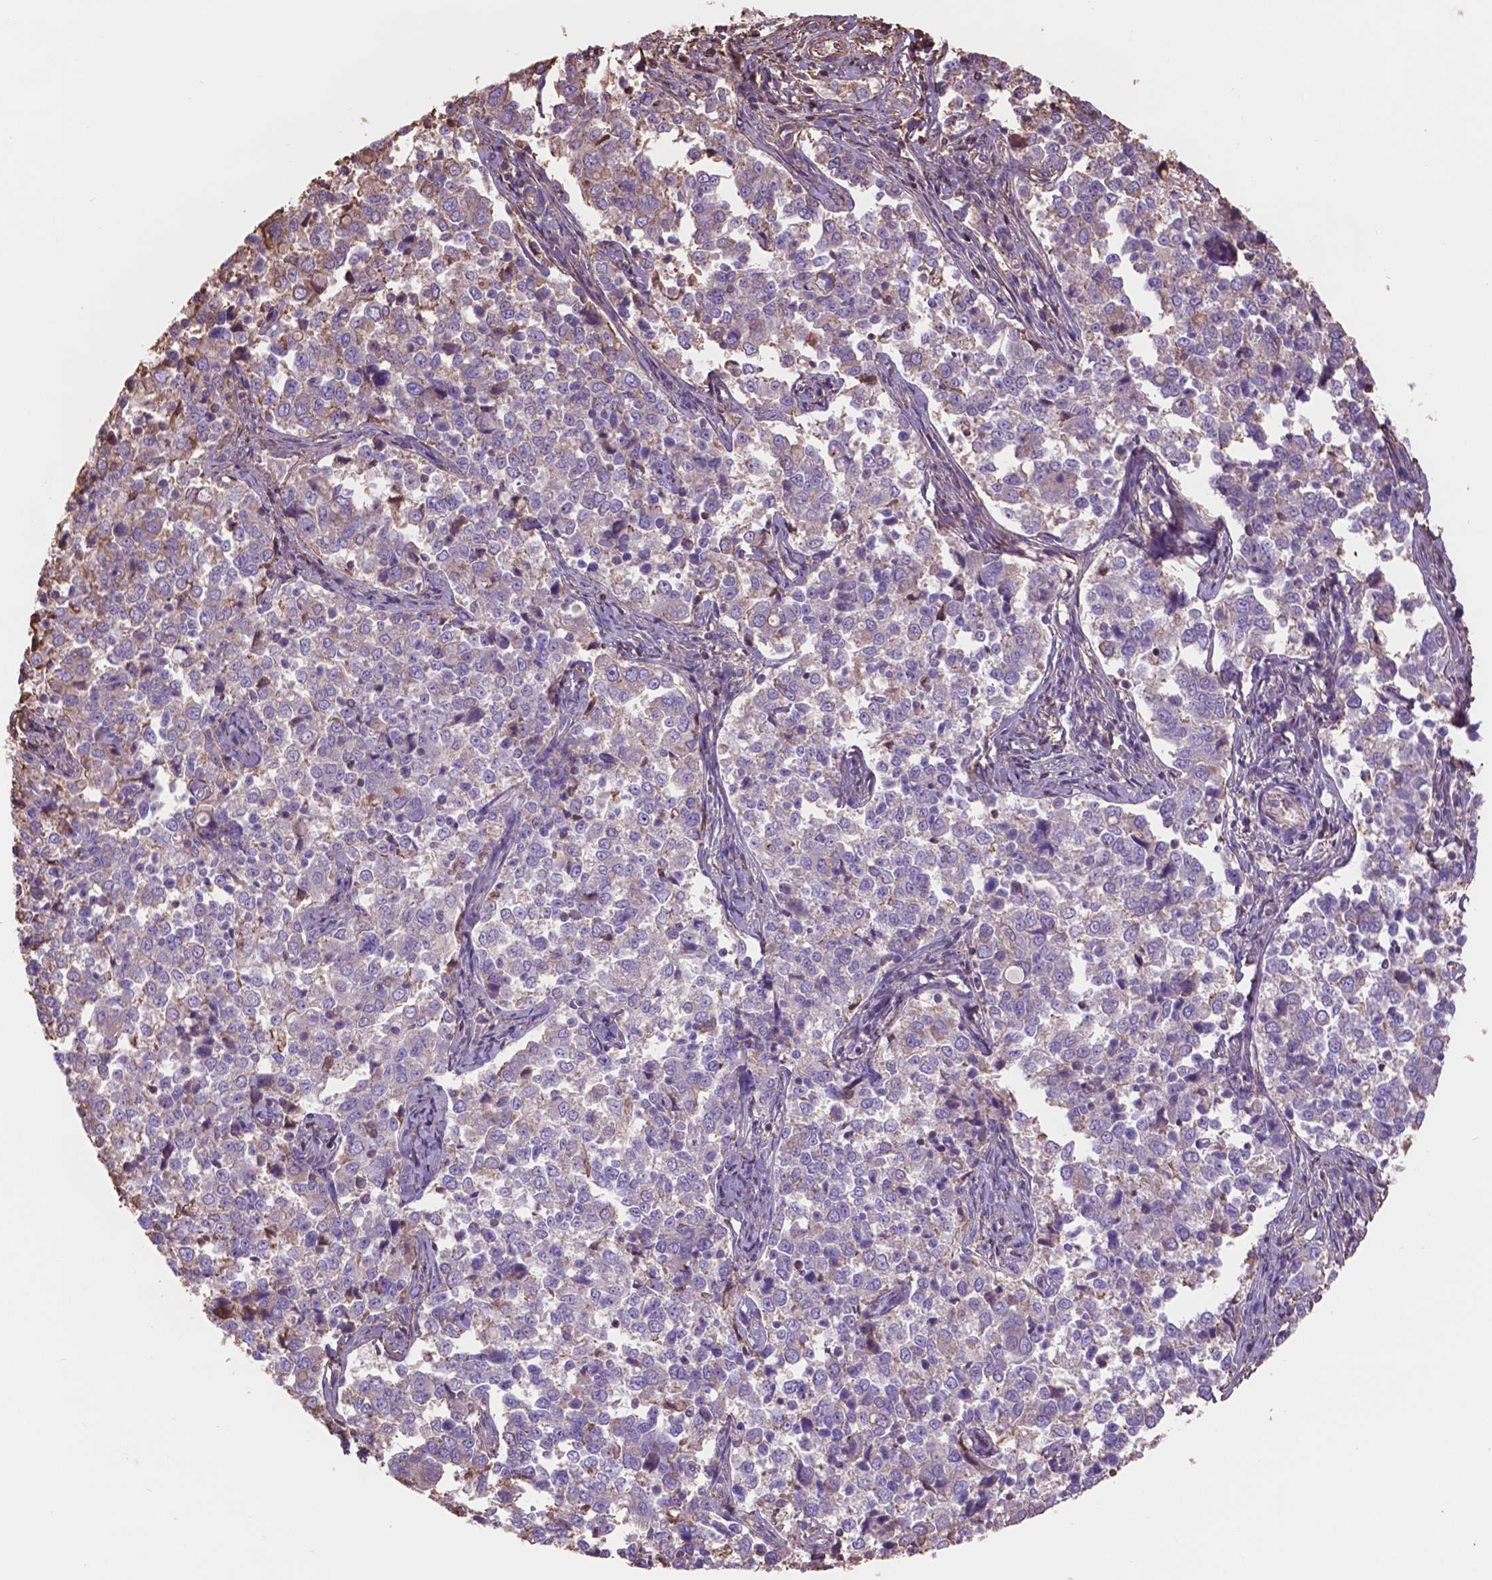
{"staining": {"intensity": "negative", "quantity": "none", "location": "none"}, "tissue": "endometrial cancer", "cell_type": "Tumor cells", "image_type": "cancer", "snomed": [{"axis": "morphology", "description": "Adenocarcinoma, NOS"}, {"axis": "topography", "description": "Endometrium"}], "caption": "Tumor cells are negative for protein expression in human endometrial adenocarcinoma.", "gene": "NIPA2", "patient": {"sex": "female", "age": 43}}